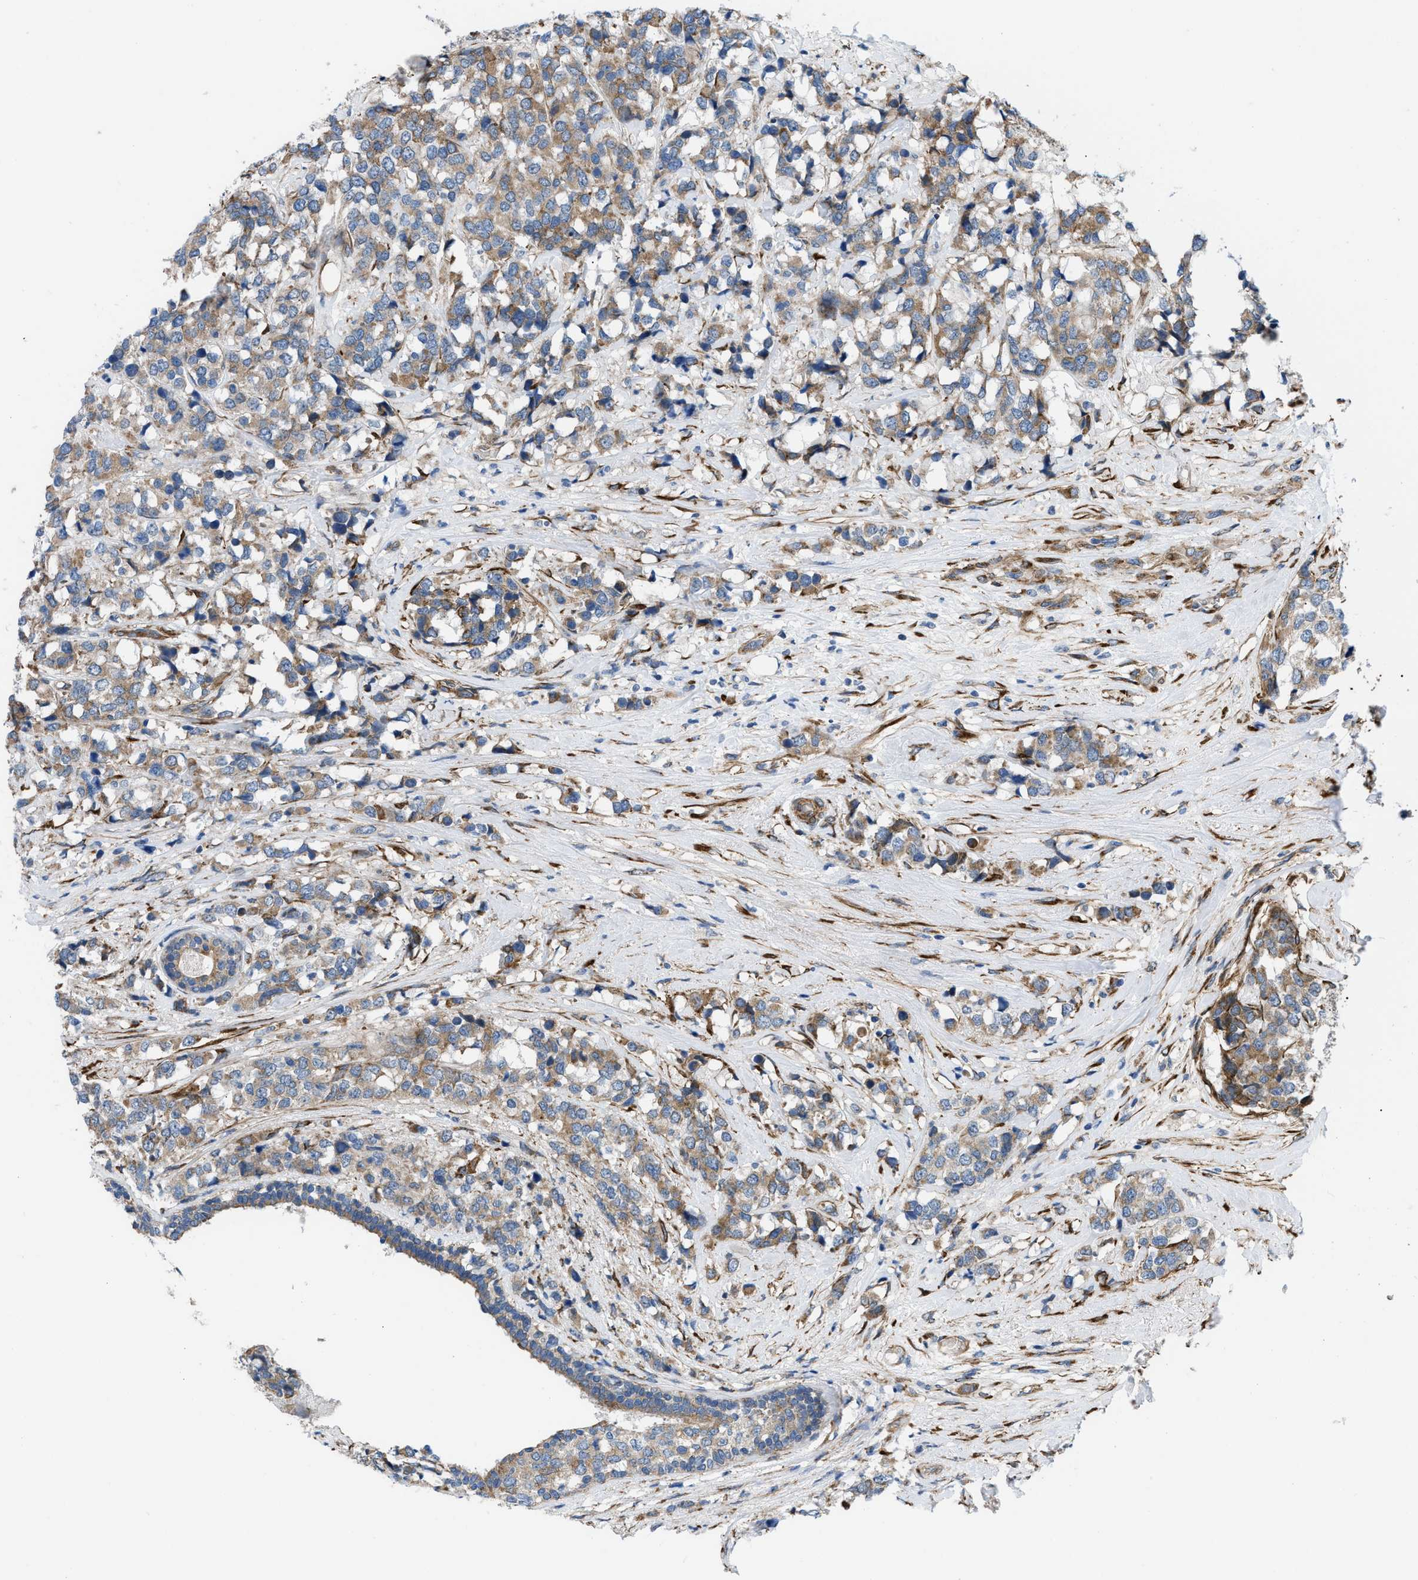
{"staining": {"intensity": "moderate", "quantity": ">75%", "location": "cytoplasmic/membranous"}, "tissue": "breast cancer", "cell_type": "Tumor cells", "image_type": "cancer", "snomed": [{"axis": "morphology", "description": "Lobular carcinoma"}, {"axis": "topography", "description": "Breast"}], "caption": "Moderate cytoplasmic/membranous positivity for a protein is present in approximately >75% of tumor cells of breast cancer using immunohistochemistry.", "gene": "MYO10", "patient": {"sex": "female", "age": 59}}